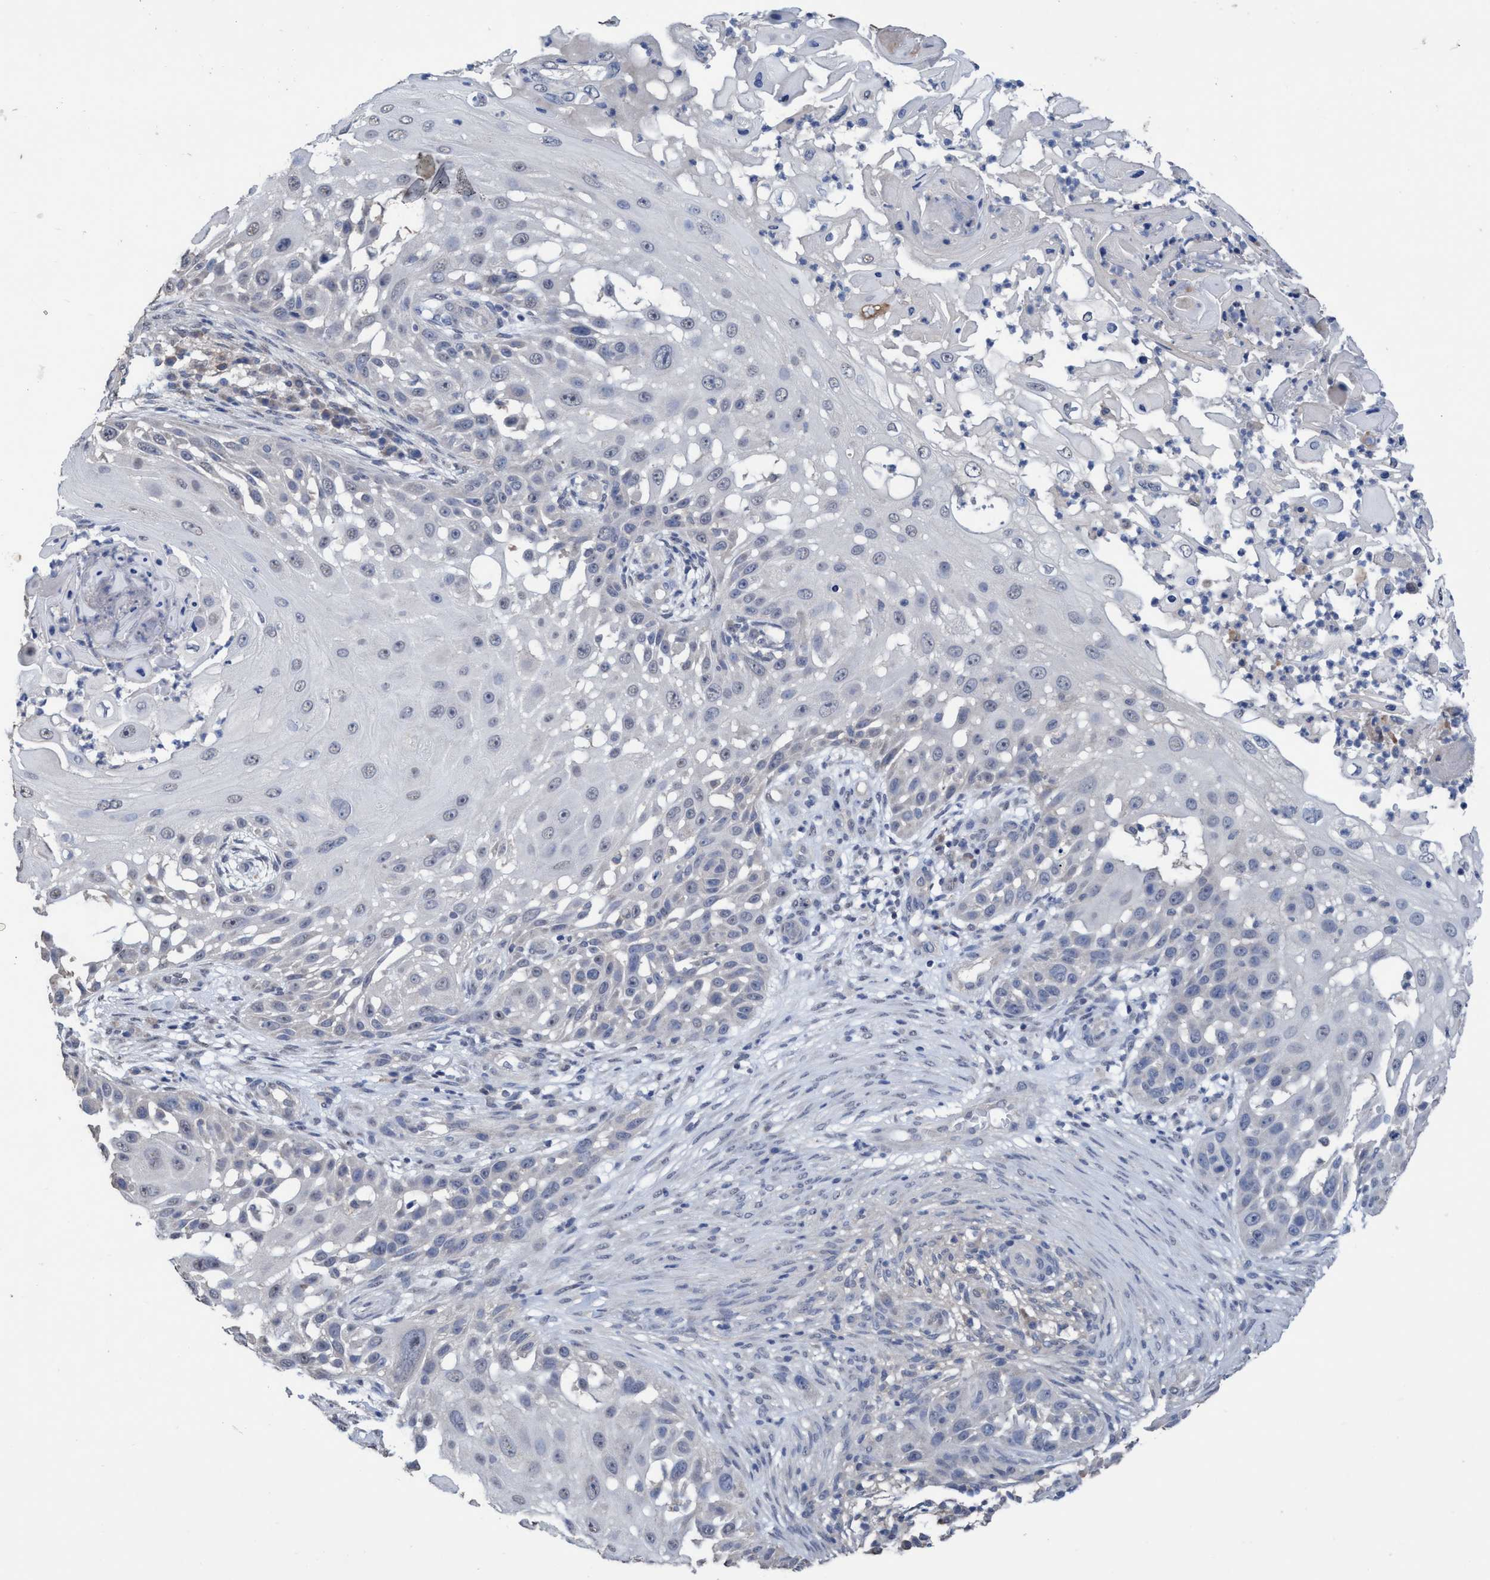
{"staining": {"intensity": "negative", "quantity": "none", "location": "none"}, "tissue": "skin cancer", "cell_type": "Tumor cells", "image_type": "cancer", "snomed": [{"axis": "morphology", "description": "Squamous cell carcinoma, NOS"}, {"axis": "topography", "description": "Skin"}], "caption": "Tumor cells show no significant protein positivity in skin cancer (squamous cell carcinoma).", "gene": "GLOD4", "patient": {"sex": "female", "age": 44}}